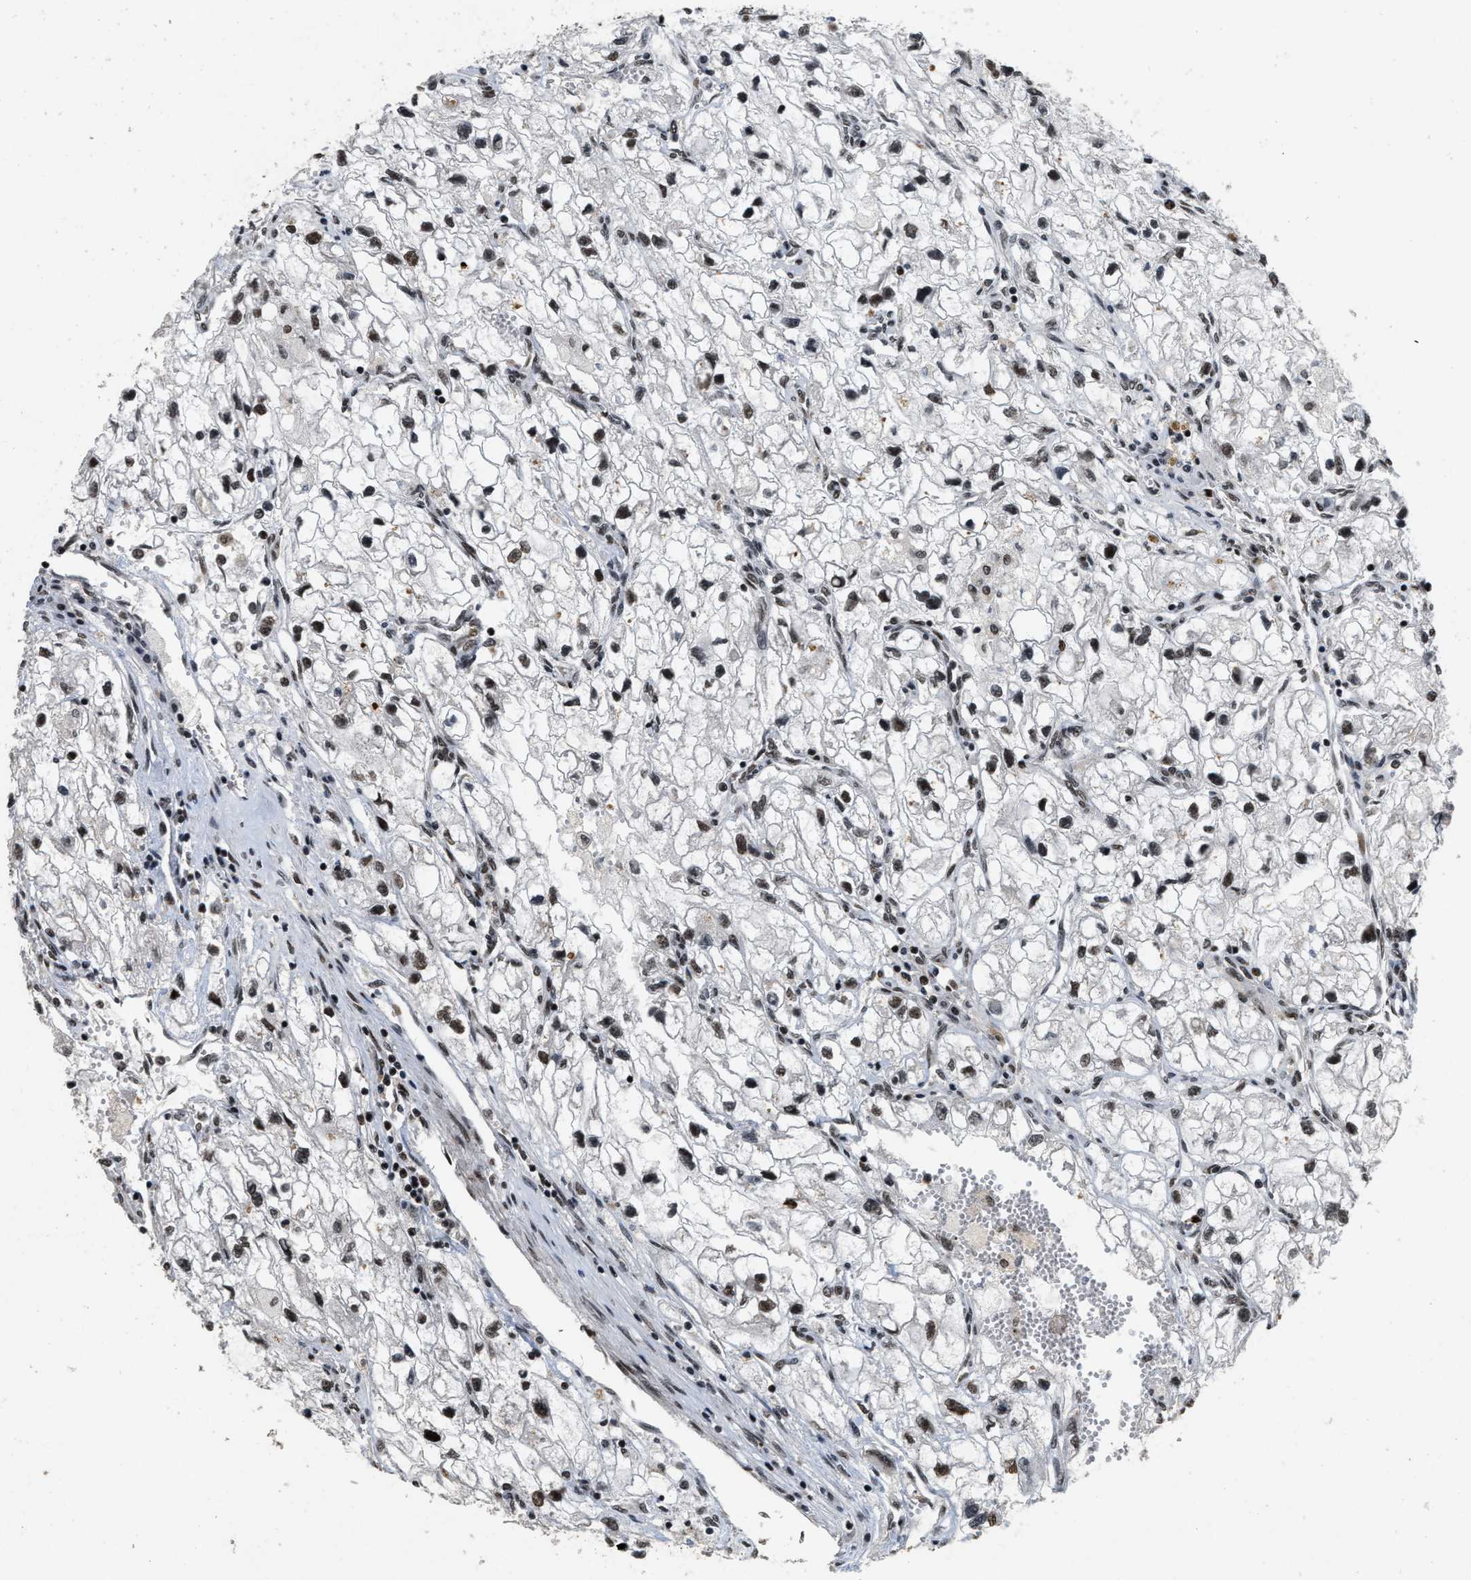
{"staining": {"intensity": "strong", "quantity": ">75%", "location": "nuclear"}, "tissue": "renal cancer", "cell_type": "Tumor cells", "image_type": "cancer", "snomed": [{"axis": "morphology", "description": "Adenocarcinoma, NOS"}, {"axis": "topography", "description": "Kidney"}], "caption": "The immunohistochemical stain highlights strong nuclear positivity in tumor cells of renal cancer (adenocarcinoma) tissue. (brown staining indicates protein expression, while blue staining denotes nuclei).", "gene": "SMARCB1", "patient": {"sex": "female", "age": 70}}